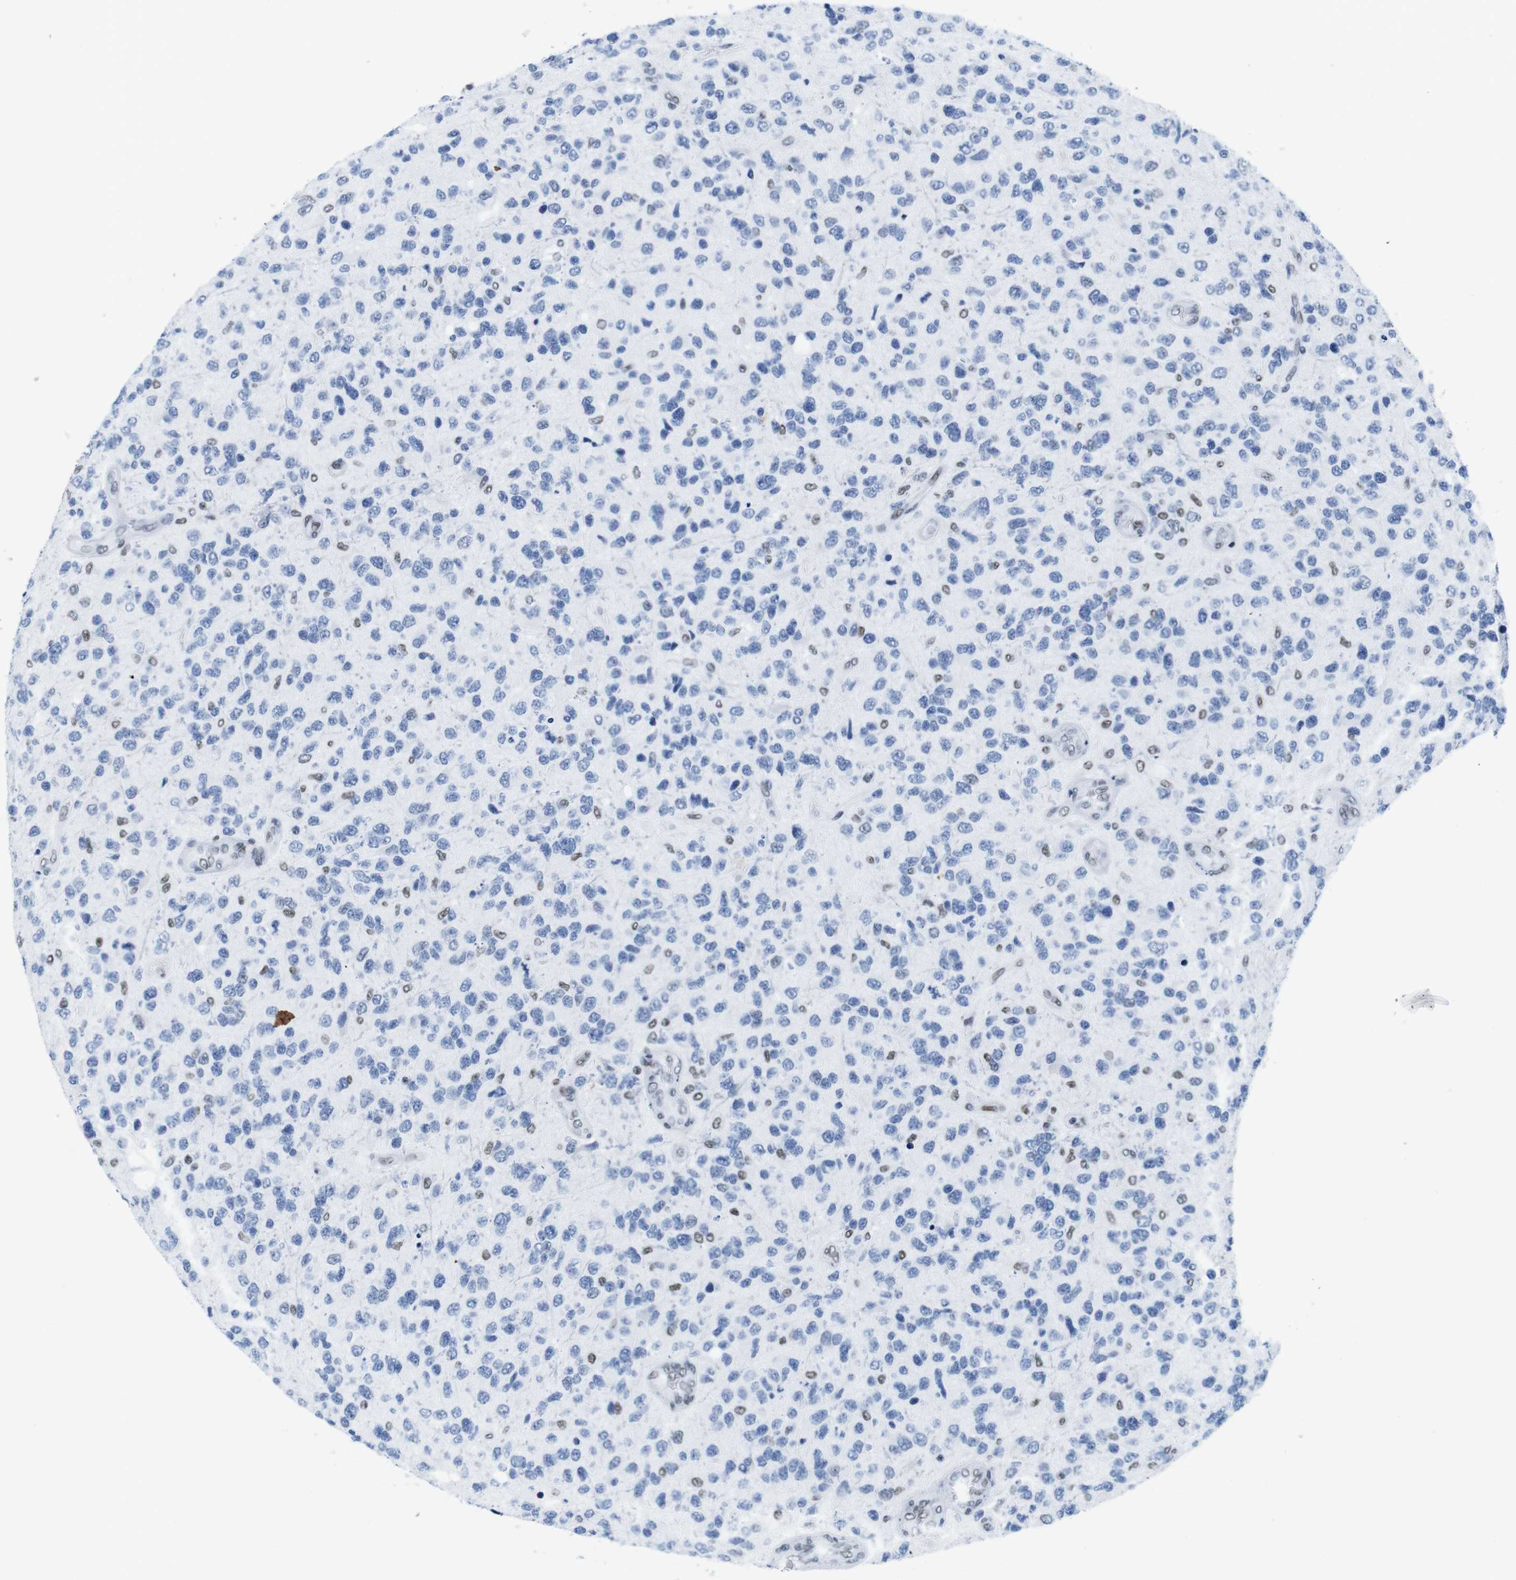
{"staining": {"intensity": "weak", "quantity": "<25%", "location": "nuclear"}, "tissue": "glioma", "cell_type": "Tumor cells", "image_type": "cancer", "snomed": [{"axis": "morphology", "description": "Glioma, malignant, High grade"}, {"axis": "topography", "description": "Brain"}], "caption": "This is an immunohistochemistry (IHC) photomicrograph of malignant glioma (high-grade). There is no expression in tumor cells.", "gene": "IFI16", "patient": {"sex": "female", "age": 58}}